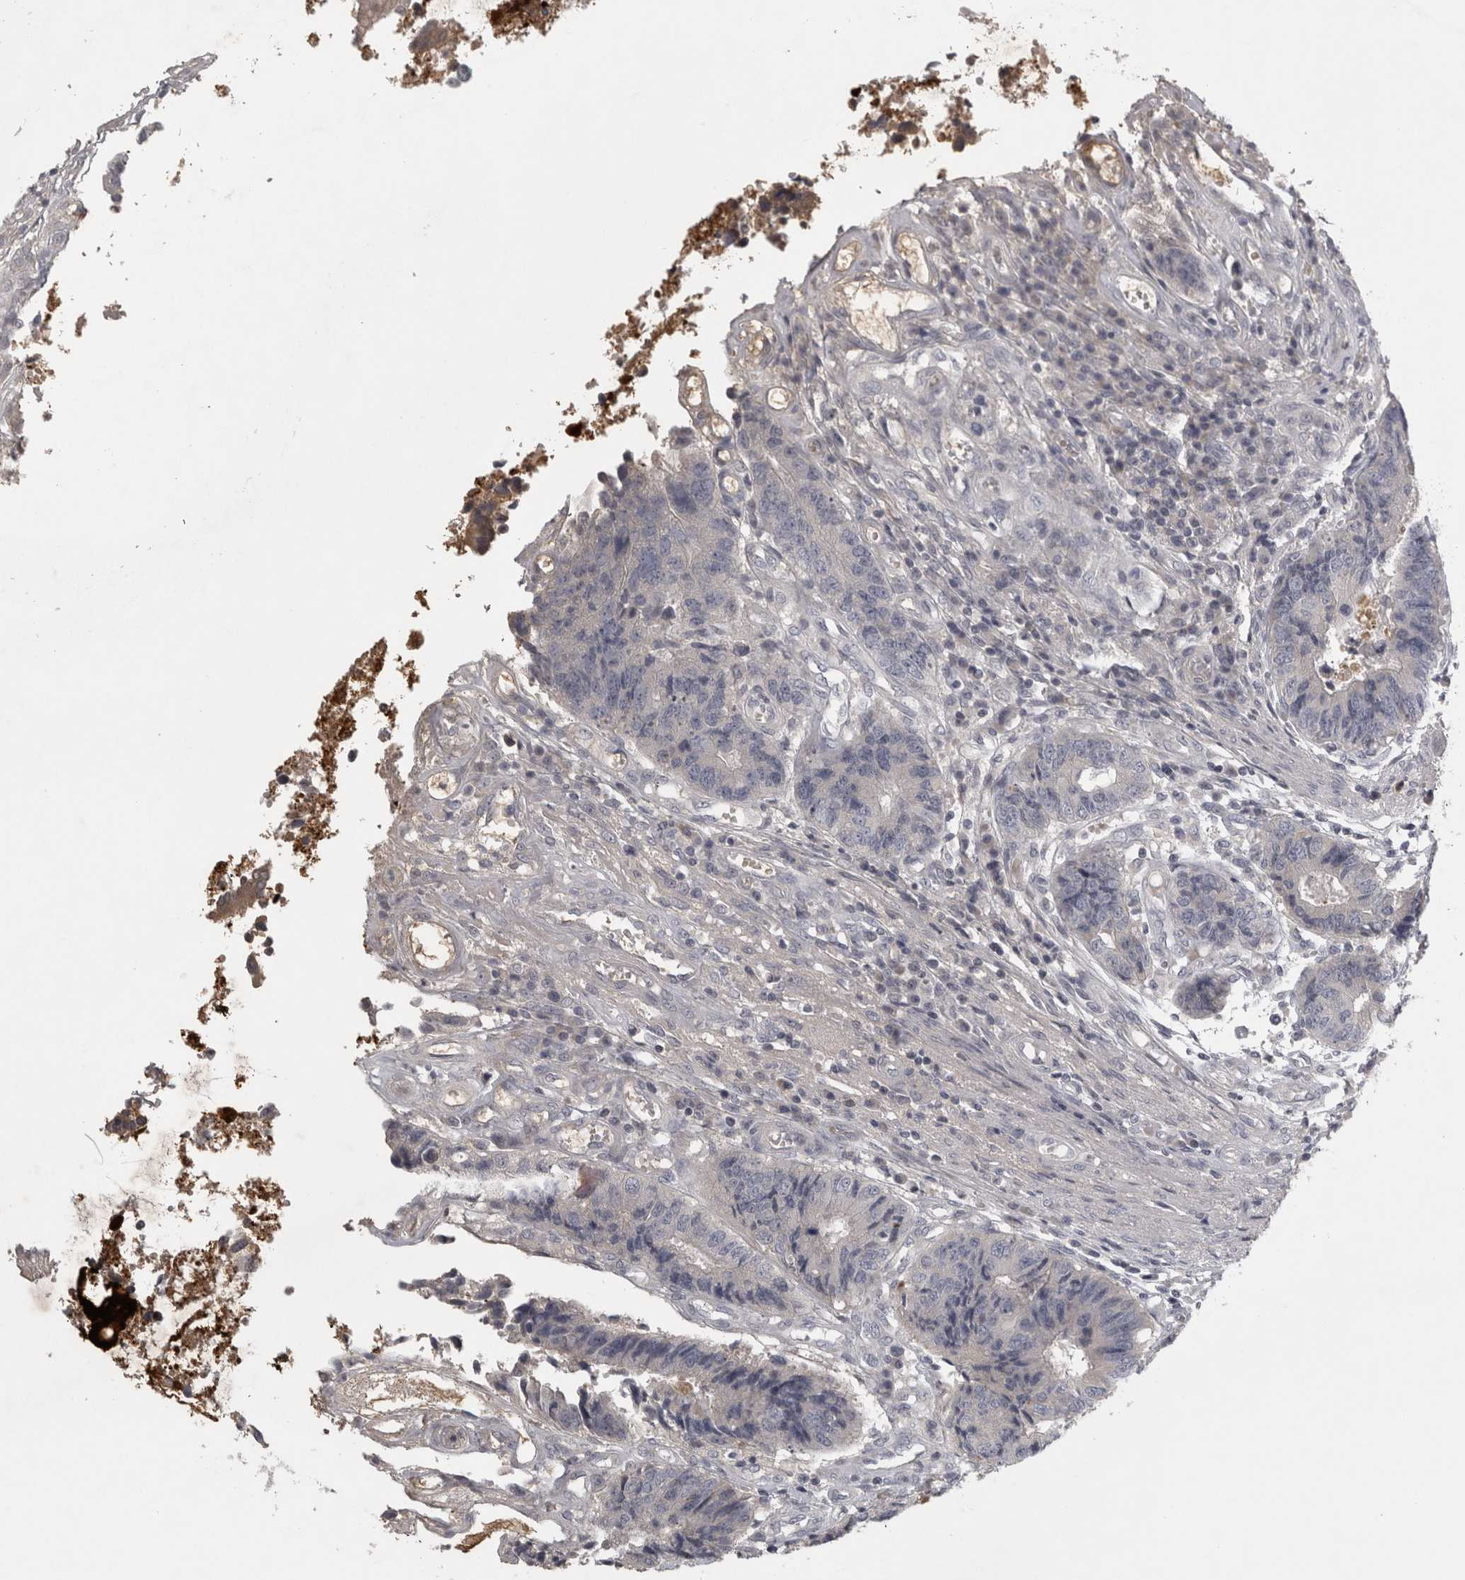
{"staining": {"intensity": "negative", "quantity": "none", "location": "none"}, "tissue": "colorectal cancer", "cell_type": "Tumor cells", "image_type": "cancer", "snomed": [{"axis": "morphology", "description": "Adenocarcinoma, NOS"}, {"axis": "topography", "description": "Rectum"}], "caption": "The image exhibits no staining of tumor cells in colorectal cancer (adenocarcinoma).", "gene": "ENPP7", "patient": {"sex": "male", "age": 84}}